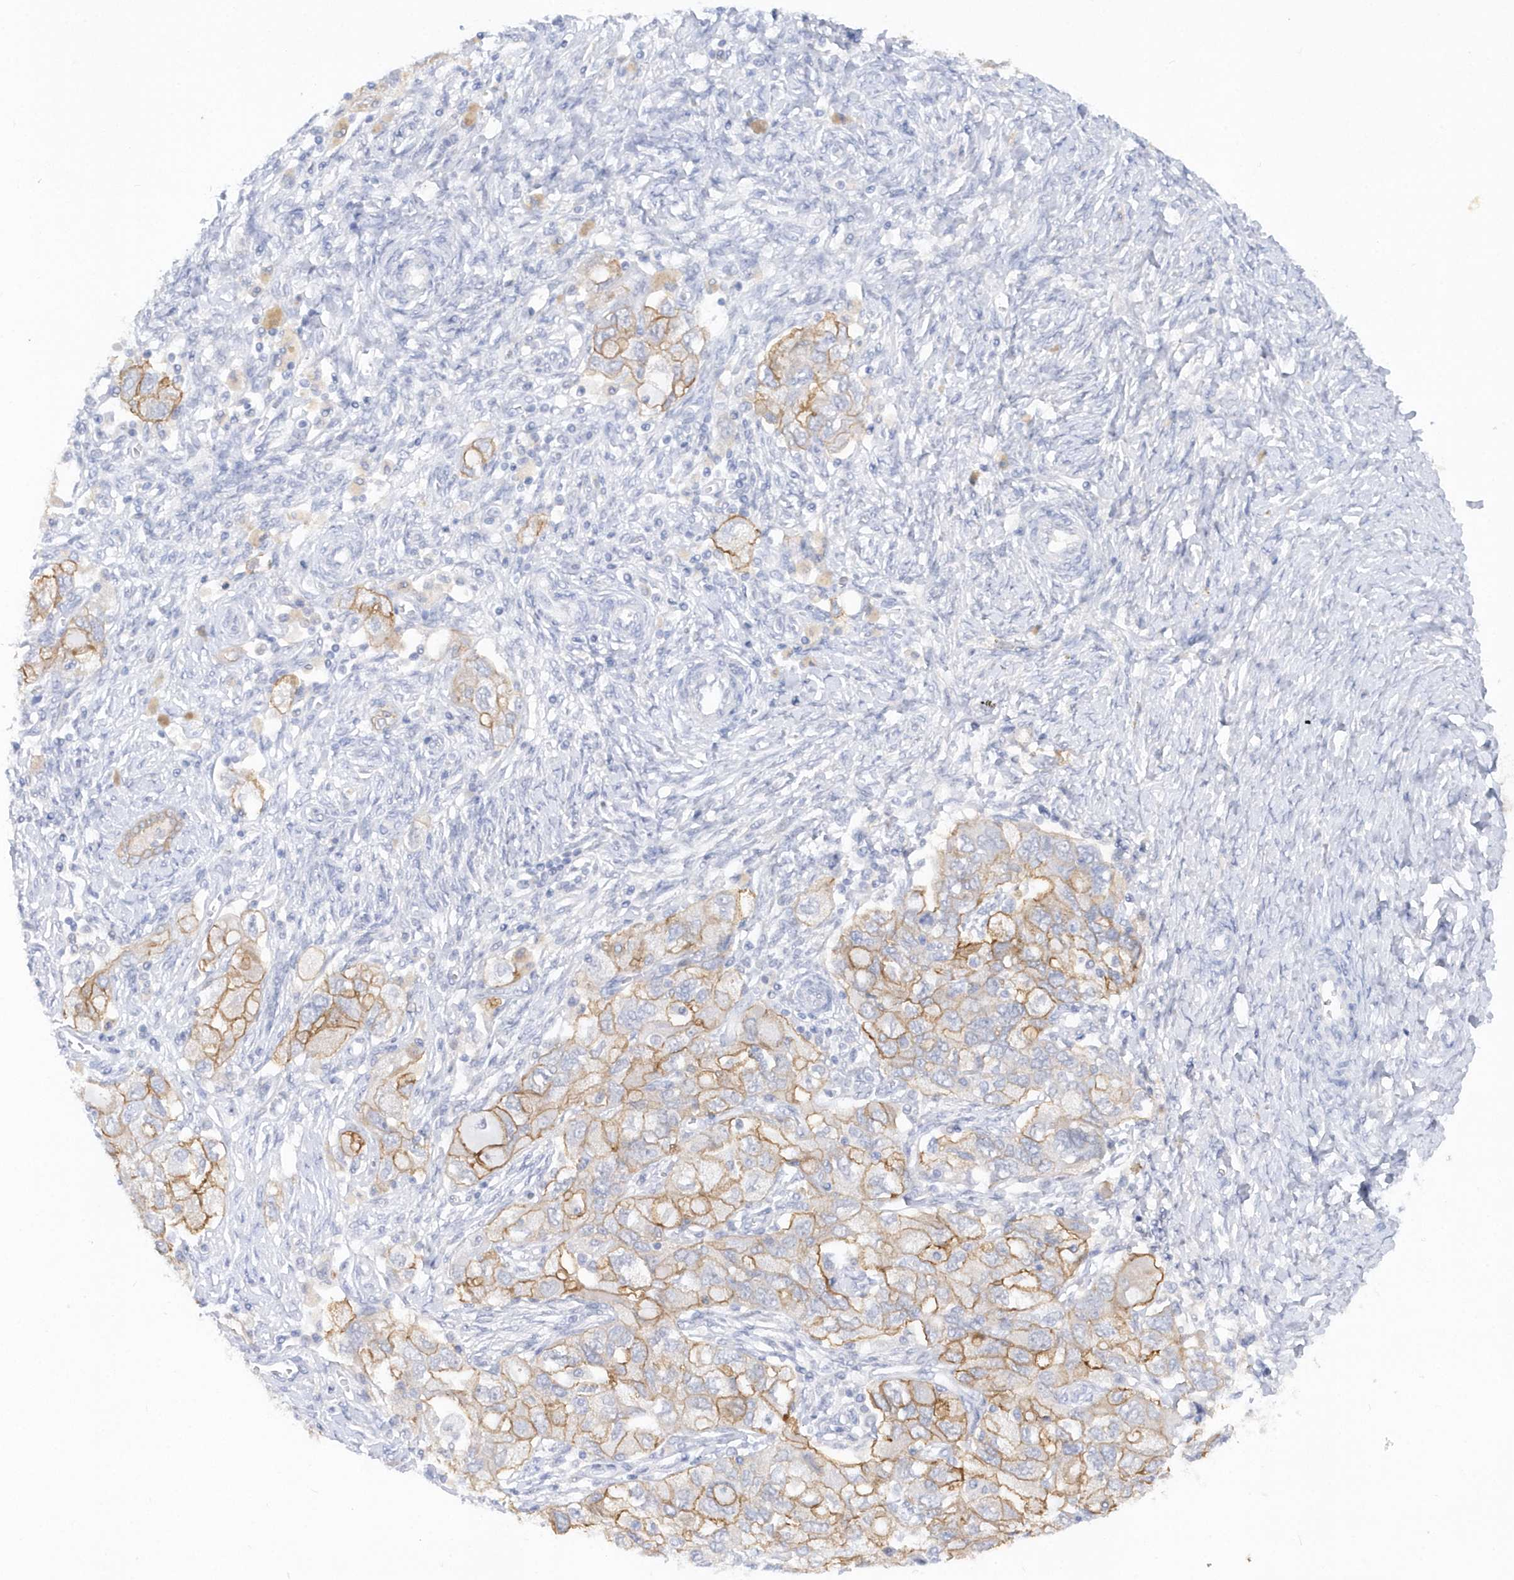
{"staining": {"intensity": "moderate", "quantity": ">75%", "location": "cytoplasmic/membranous"}, "tissue": "ovarian cancer", "cell_type": "Tumor cells", "image_type": "cancer", "snomed": [{"axis": "morphology", "description": "Carcinoma, NOS"}, {"axis": "morphology", "description": "Cystadenocarcinoma, serous, NOS"}, {"axis": "topography", "description": "Ovary"}], "caption": "Immunohistochemical staining of ovarian serous cystadenocarcinoma reveals medium levels of moderate cytoplasmic/membranous protein expression in about >75% of tumor cells.", "gene": "RPE", "patient": {"sex": "female", "age": 69}}